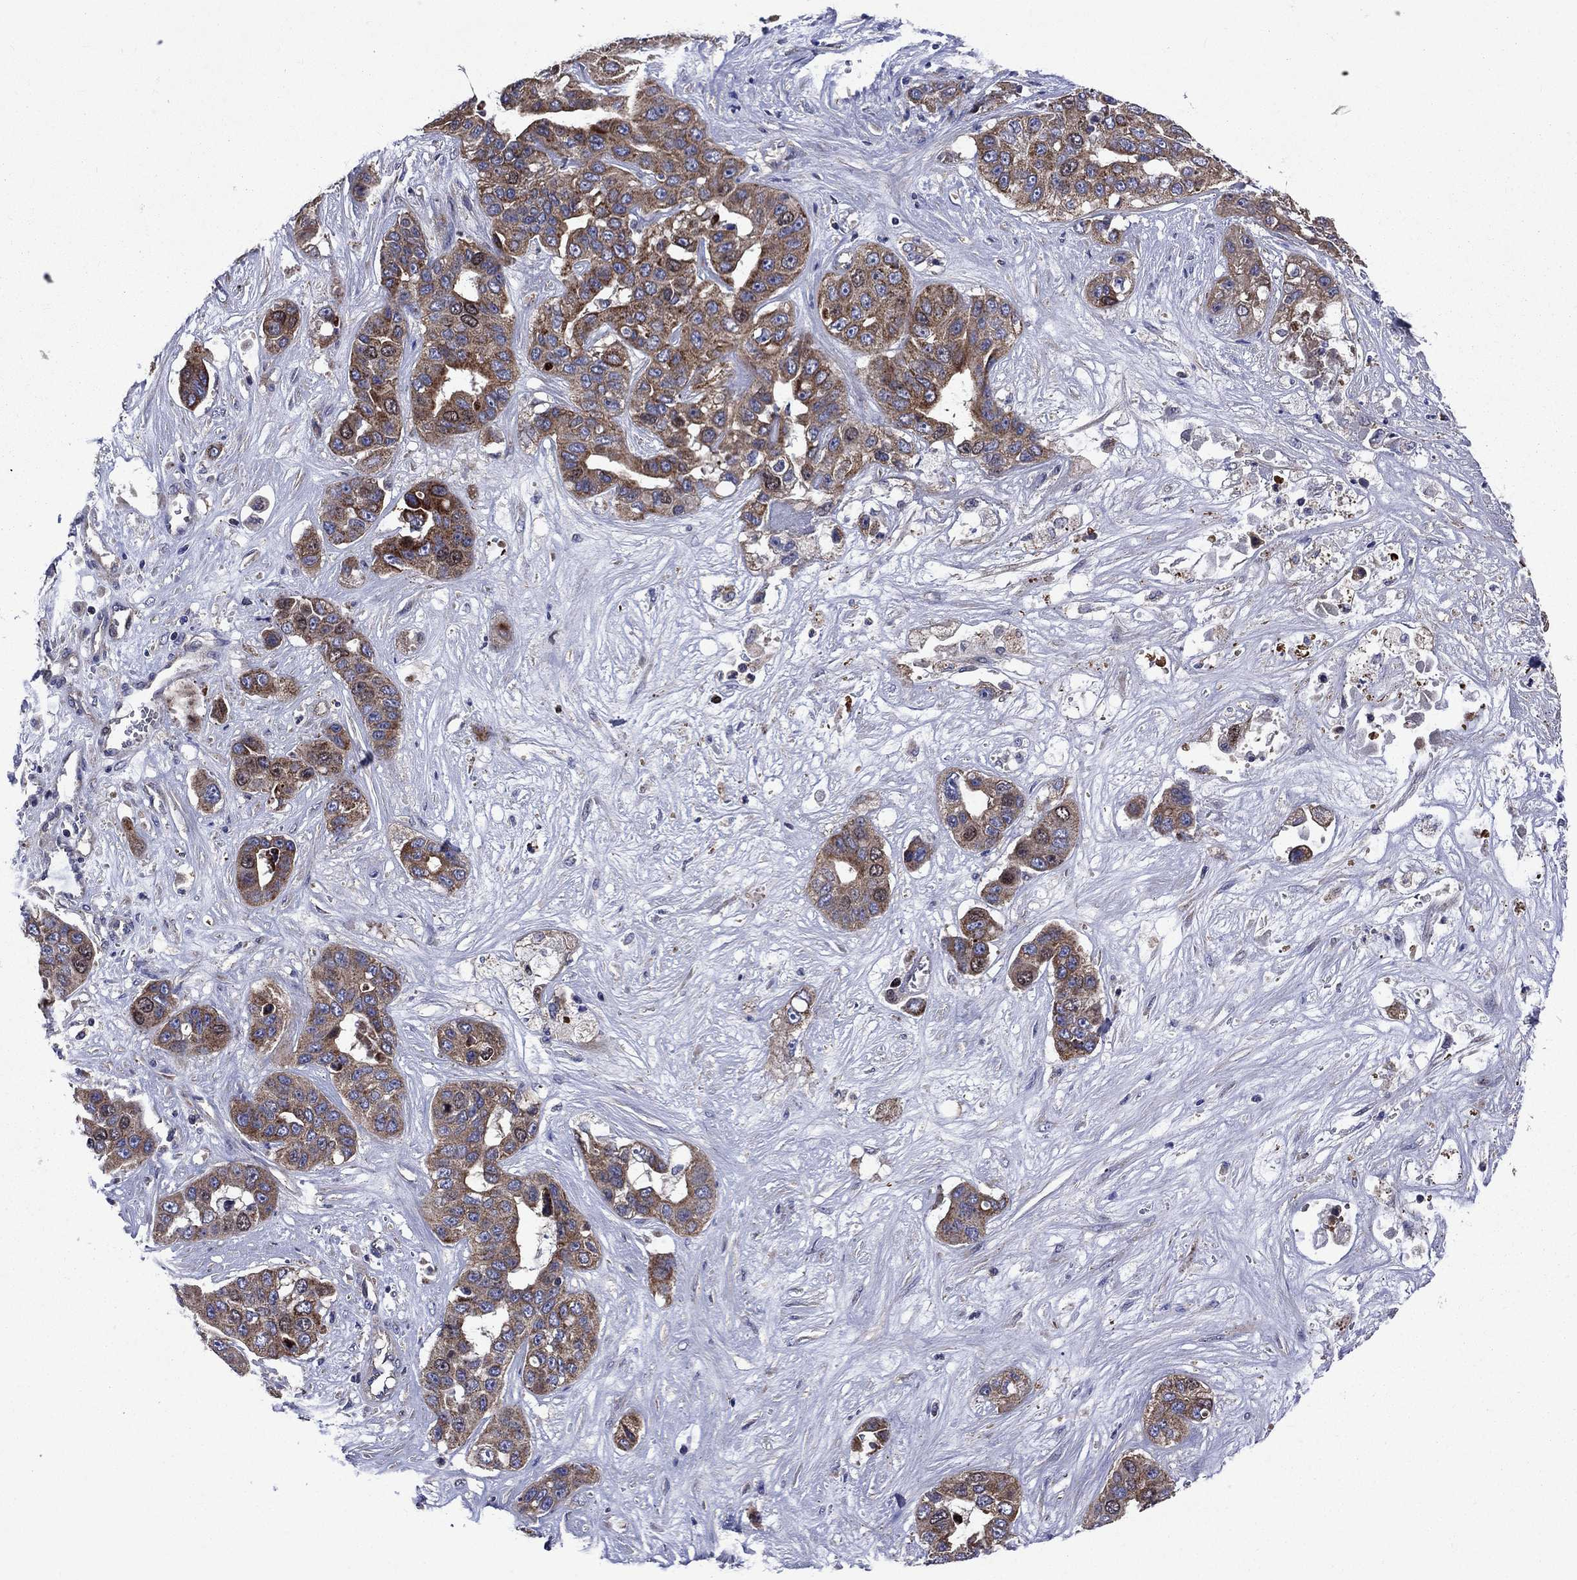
{"staining": {"intensity": "strong", "quantity": ">75%", "location": "cytoplasmic/membranous"}, "tissue": "liver cancer", "cell_type": "Tumor cells", "image_type": "cancer", "snomed": [{"axis": "morphology", "description": "Cholangiocarcinoma"}, {"axis": "topography", "description": "Liver"}], "caption": "This image shows immunohistochemistry (IHC) staining of human cholangiocarcinoma (liver), with high strong cytoplasmic/membranous expression in about >75% of tumor cells.", "gene": "KIF22", "patient": {"sex": "female", "age": 52}}